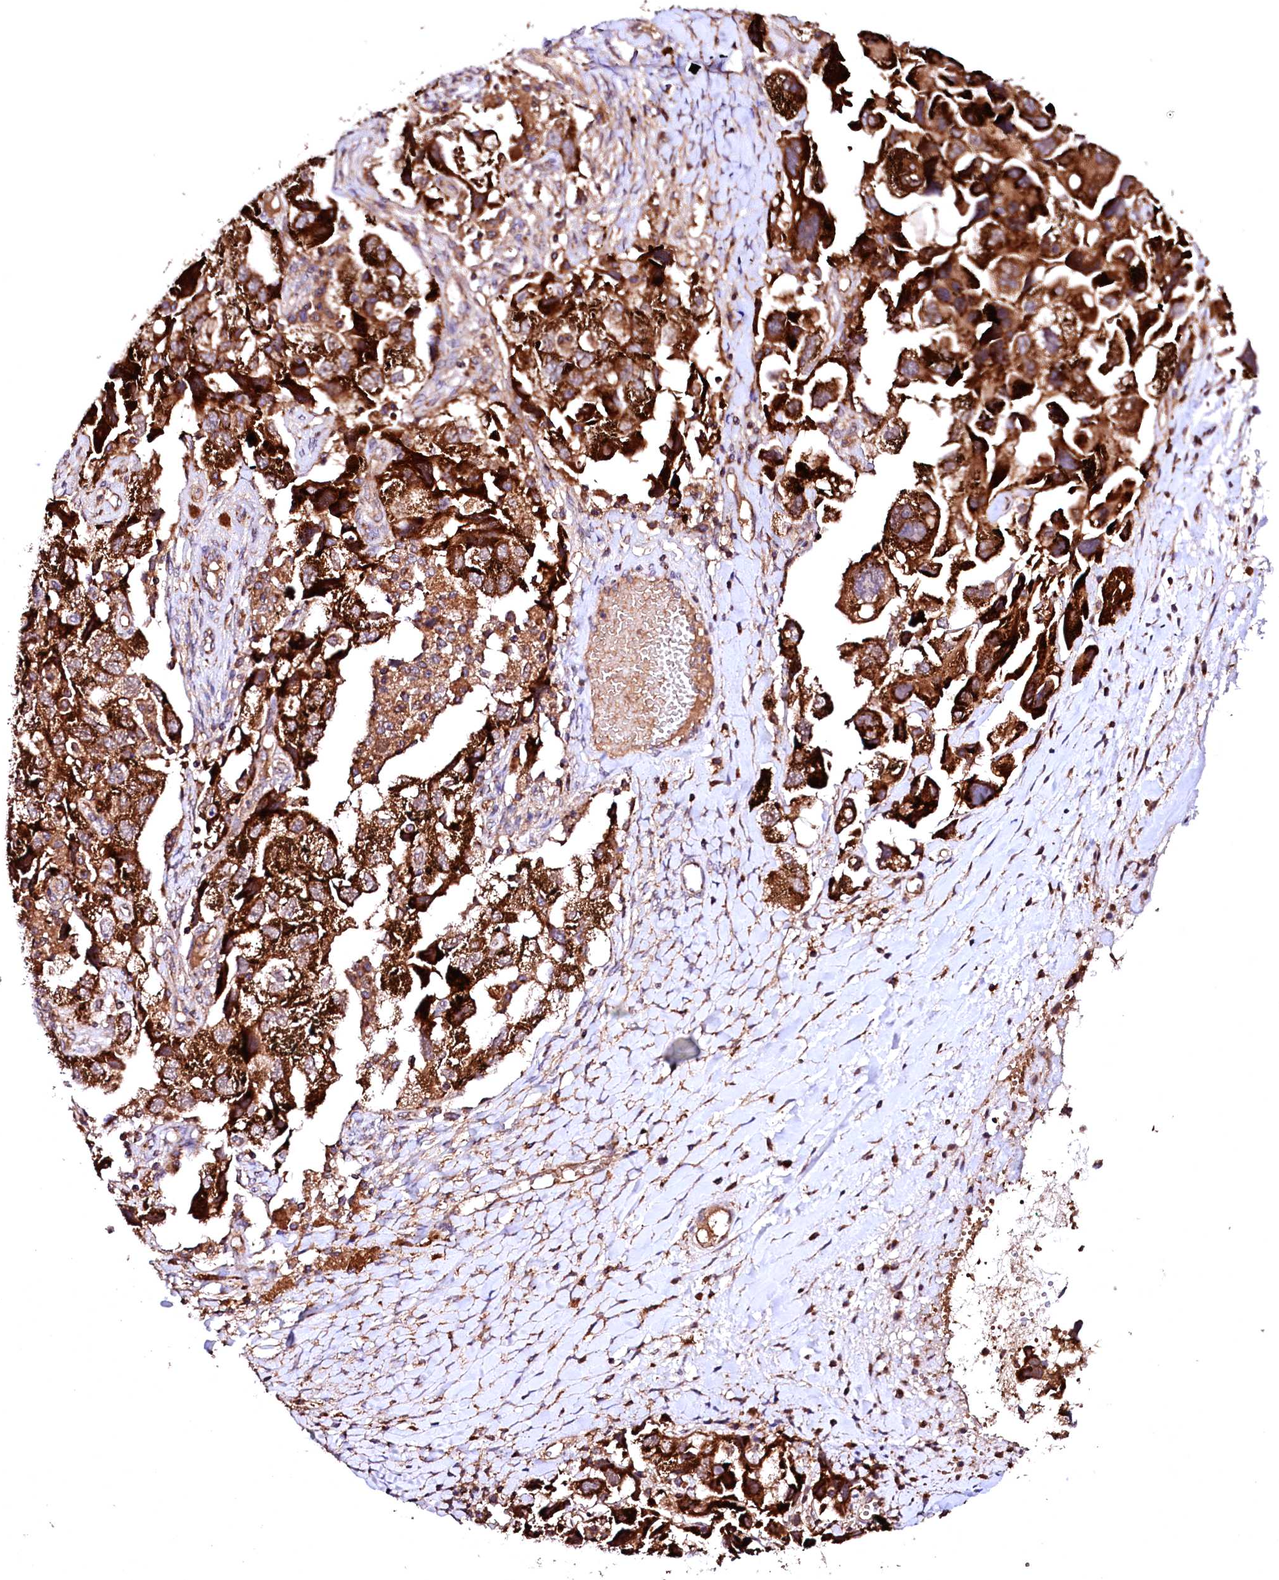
{"staining": {"intensity": "strong", "quantity": ">75%", "location": "cytoplasmic/membranous"}, "tissue": "ovarian cancer", "cell_type": "Tumor cells", "image_type": "cancer", "snomed": [{"axis": "morphology", "description": "Carcinoma, NOS"}, {"axis": "morphology", "description": "Cystadenocarcinoma, serous, NOS"}, {"axis": "topography", "description": "Ovary"}], "caption": "Protein expression analysis of human ovarian cancer (carcinoma) reveals strong cytoplasmic/membranous expression in approximately >75% of tumor cells. (IHC, brightfield microscopy, high magnification).", "gene": "ST3GAL1", "patient": {"sex": "female", "age": 69}}